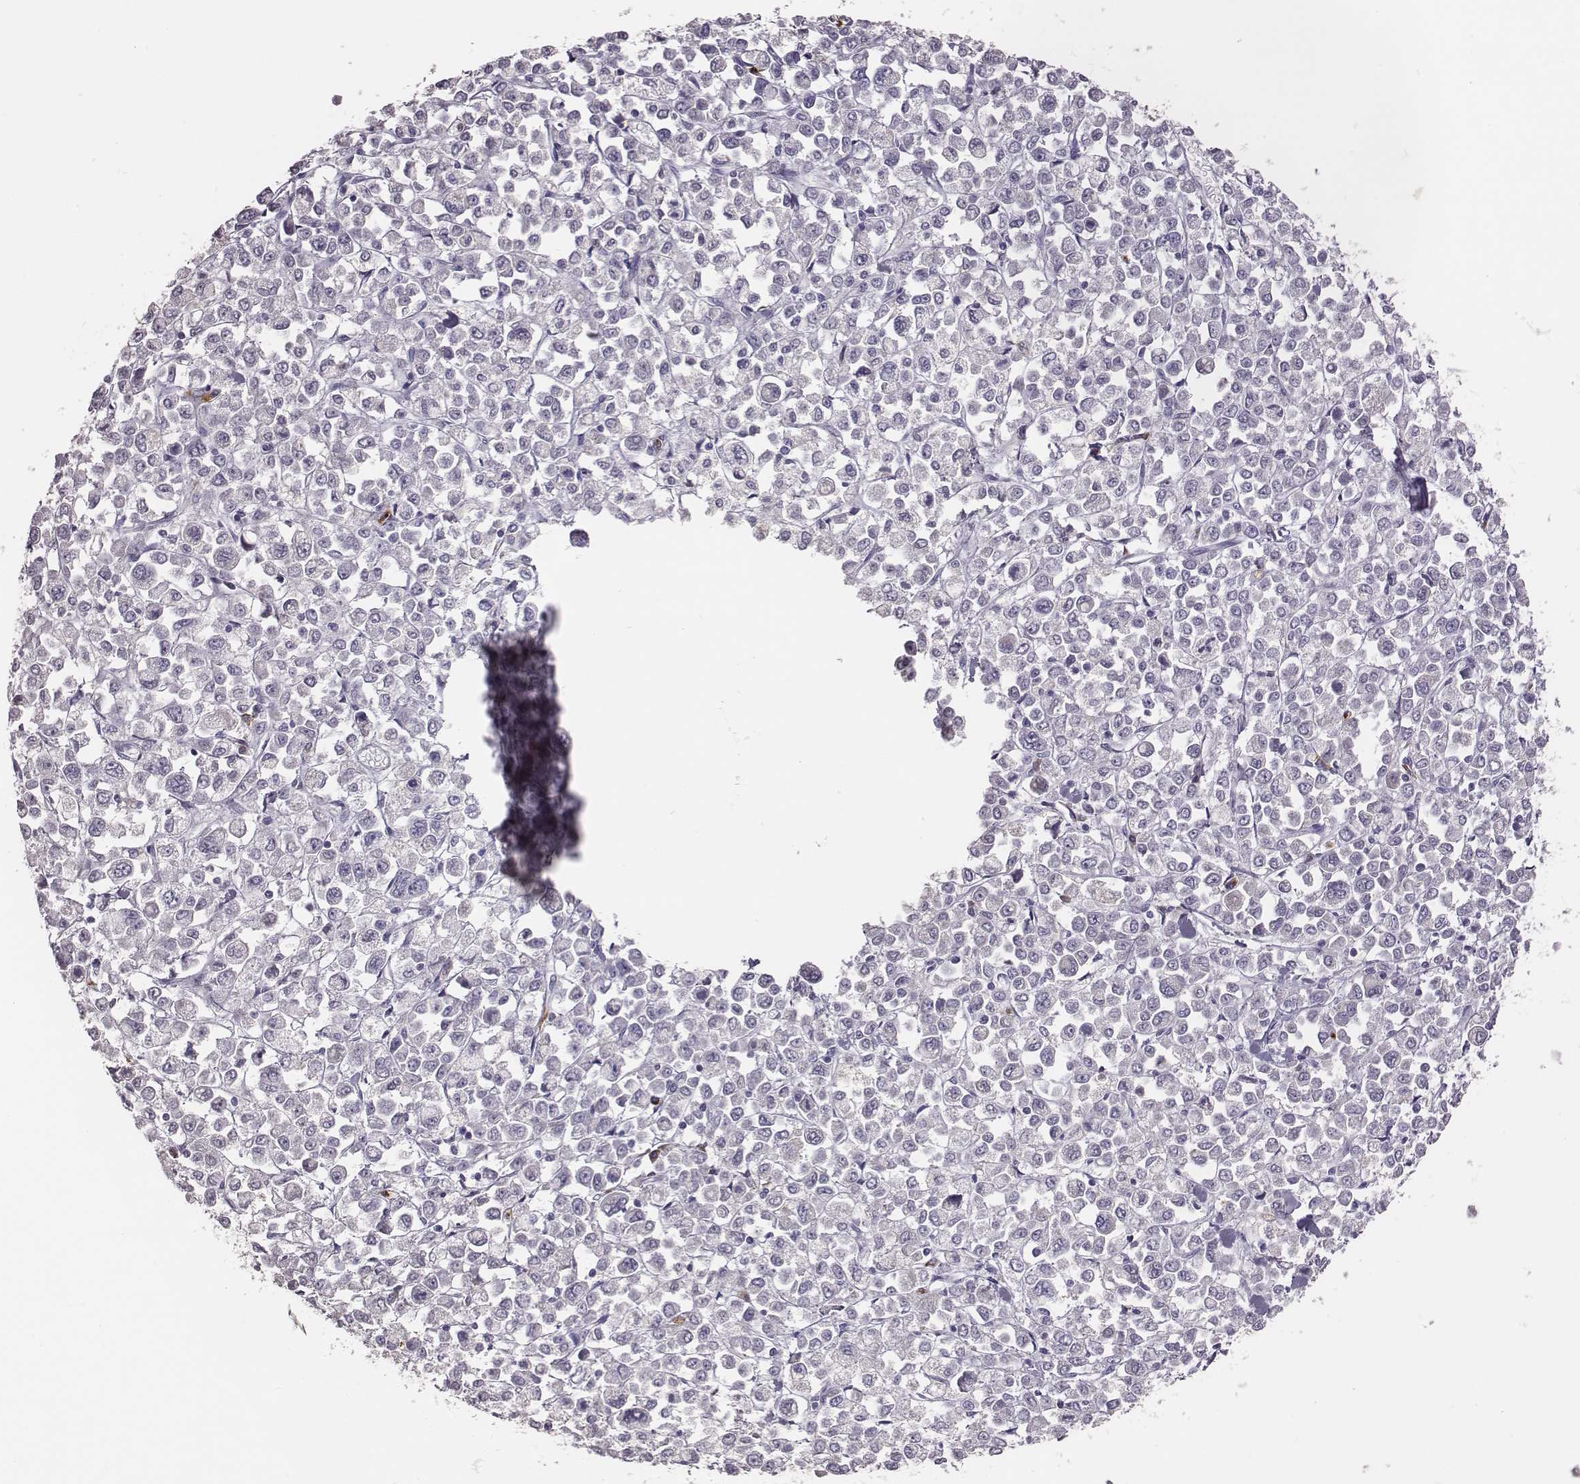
{"staining": {"intensity": "negative", "quantity": "none", "location": "none"}, "tissue": "stomach cancer", "cell_type": "Tumor cells", "image_type": "cancer", "snomed": [{"axis": "morphology", "description": "Adenocarcinoma, NOS"}, {"axis": "topography", "description": "Stomach, upper"}], "caption": "Tumor cells show no significant protein positivity in adenocarcinoma (stomach). Nuclei are stained in blue.", "gene": "KMO", "patient": {"sex": "male", "age": 70}}